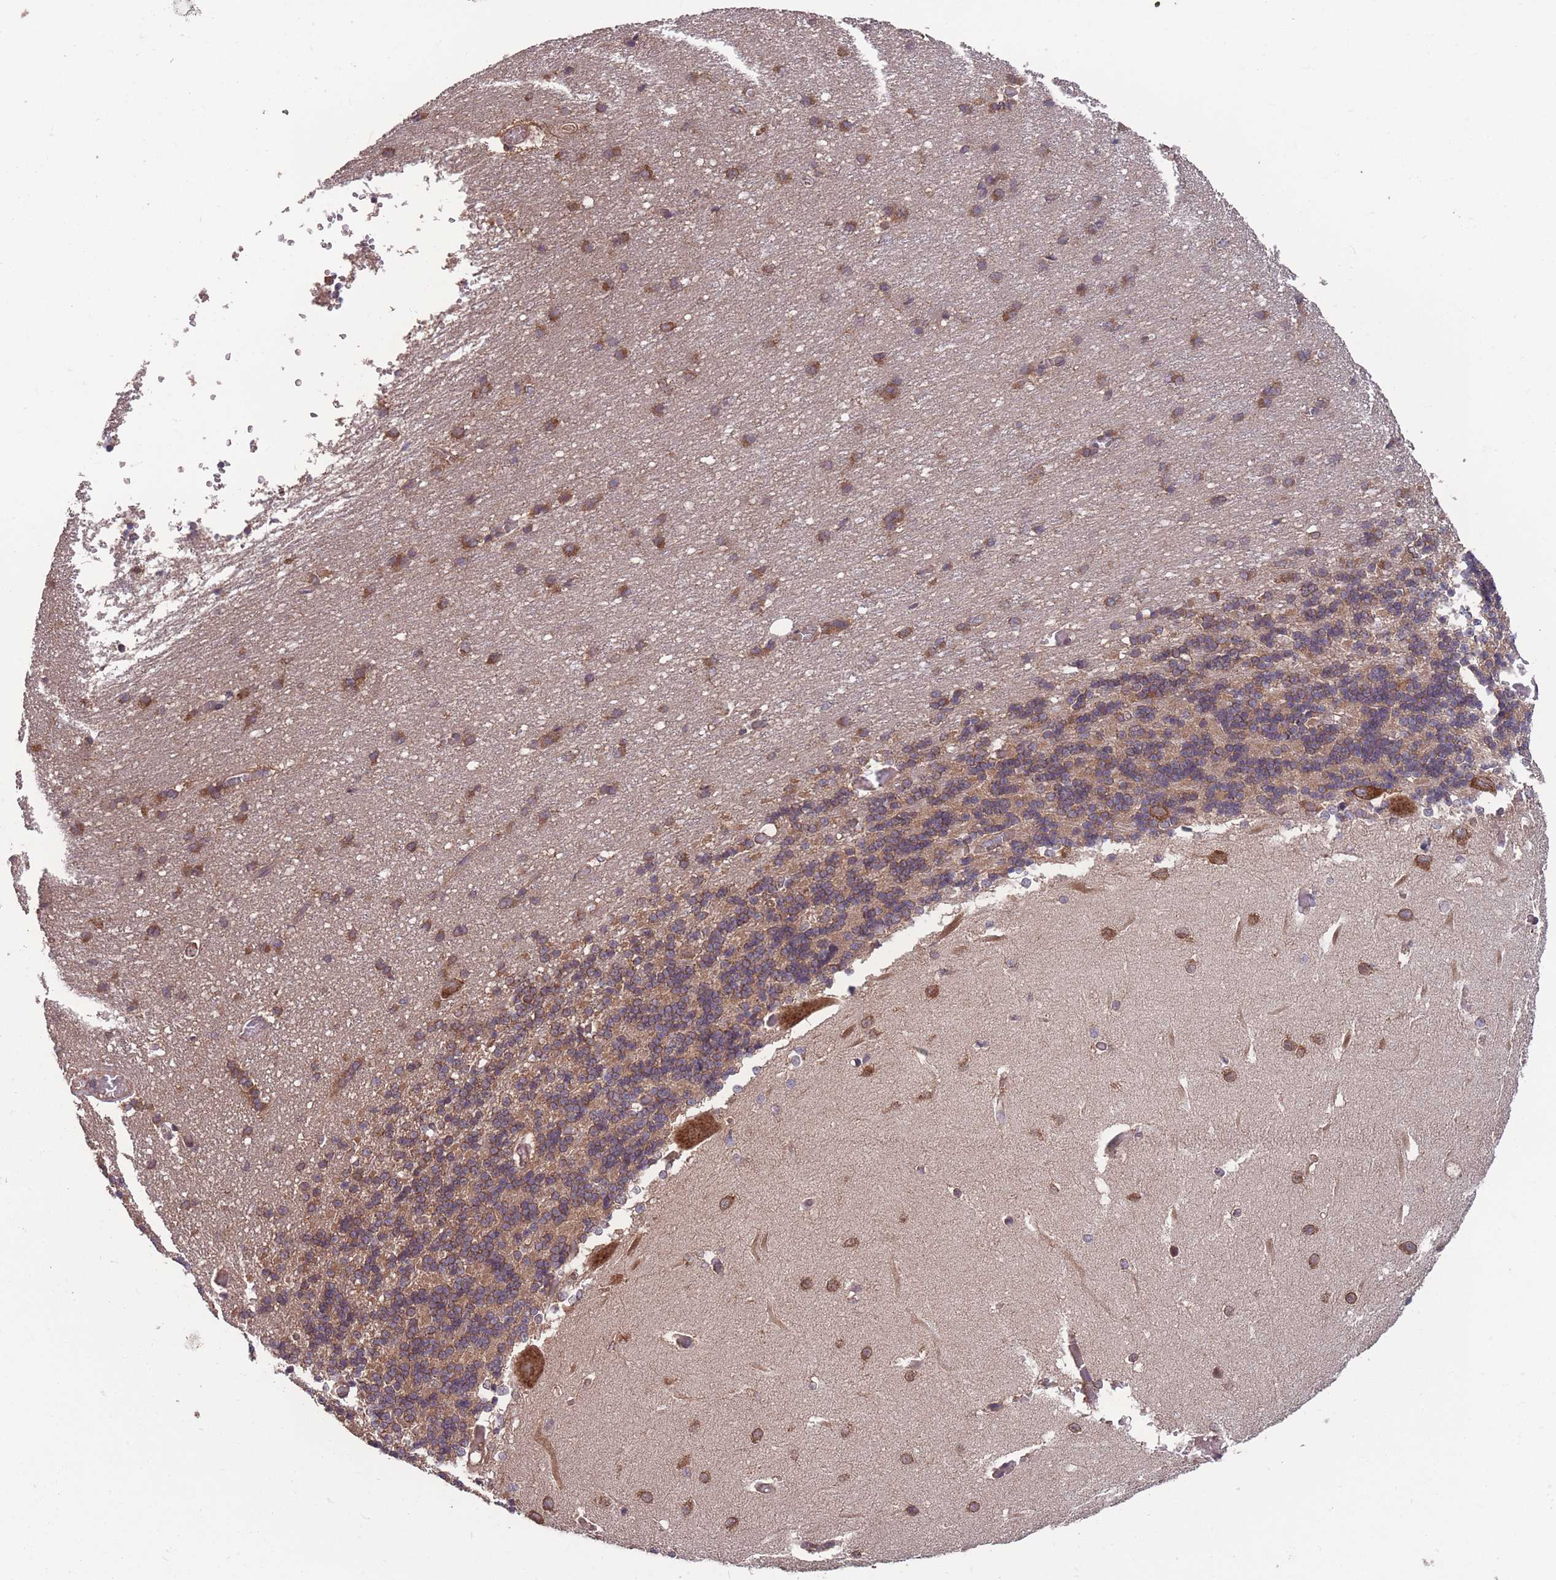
{"staining": {"intensity": "moderate", "quantity": "25%-75%", "location": "cytoplasmic/membranous"}, "tissue": "cerebellum", "cell_type": "Cells in granular layer", "image_type": "normal", "snomed": [{"axis": "morphology", "description": "Normal tissue, NOS"}, {"axis": "topography", "description": "Cerebellum"}], "caption": "A brown stain shows moderate cytoplasmic/membranous positivity of a protein in cells in granular layer of benign cerebellum.", "gene": "ZPR1", "patient": {"sex": "male", "age": 37}}